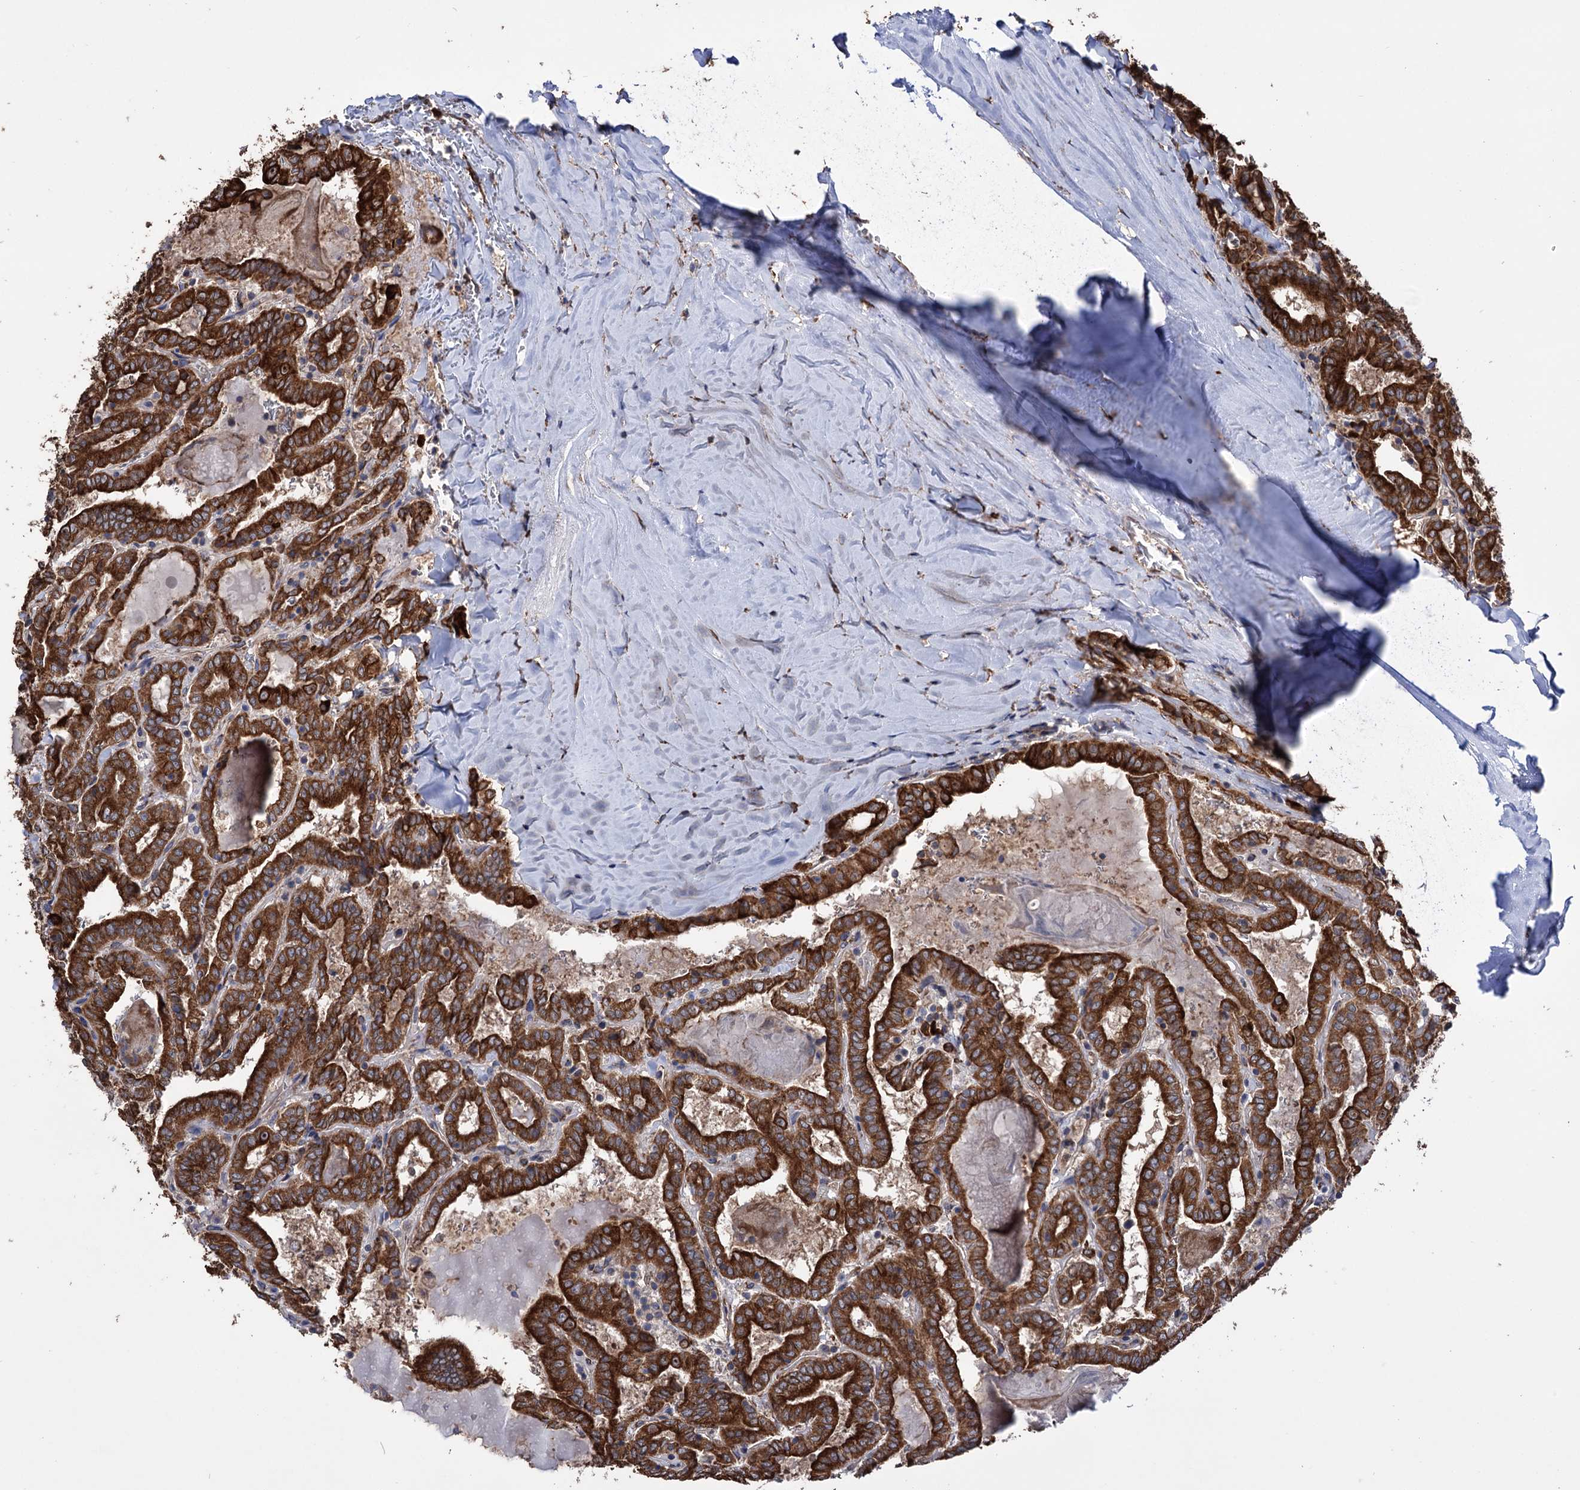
{"staining": {"intensity": "strong", "quantity": ">75%", "location": "cytoplasmic/membranous"}, "tissue": "thyroid cancer", "cell_type": "Tumor cells", "image_type": "cancer", "snomed": [{"axis": "morphology", "description": "Papillary adenocarcinoma, NOS"}, {"axis": "topography", "description": "Thyroid gland"}], "caption": "IHC (DAB (3,3'-diaminobenzidine)) staining of human thyroid papillary adenocarcinoma exhibits strong cytoplasmic/membranous protein expression in about >75% of tumor cells.", "gene": "CDAN1", "patient": {"sex": "female", "age": 72}}